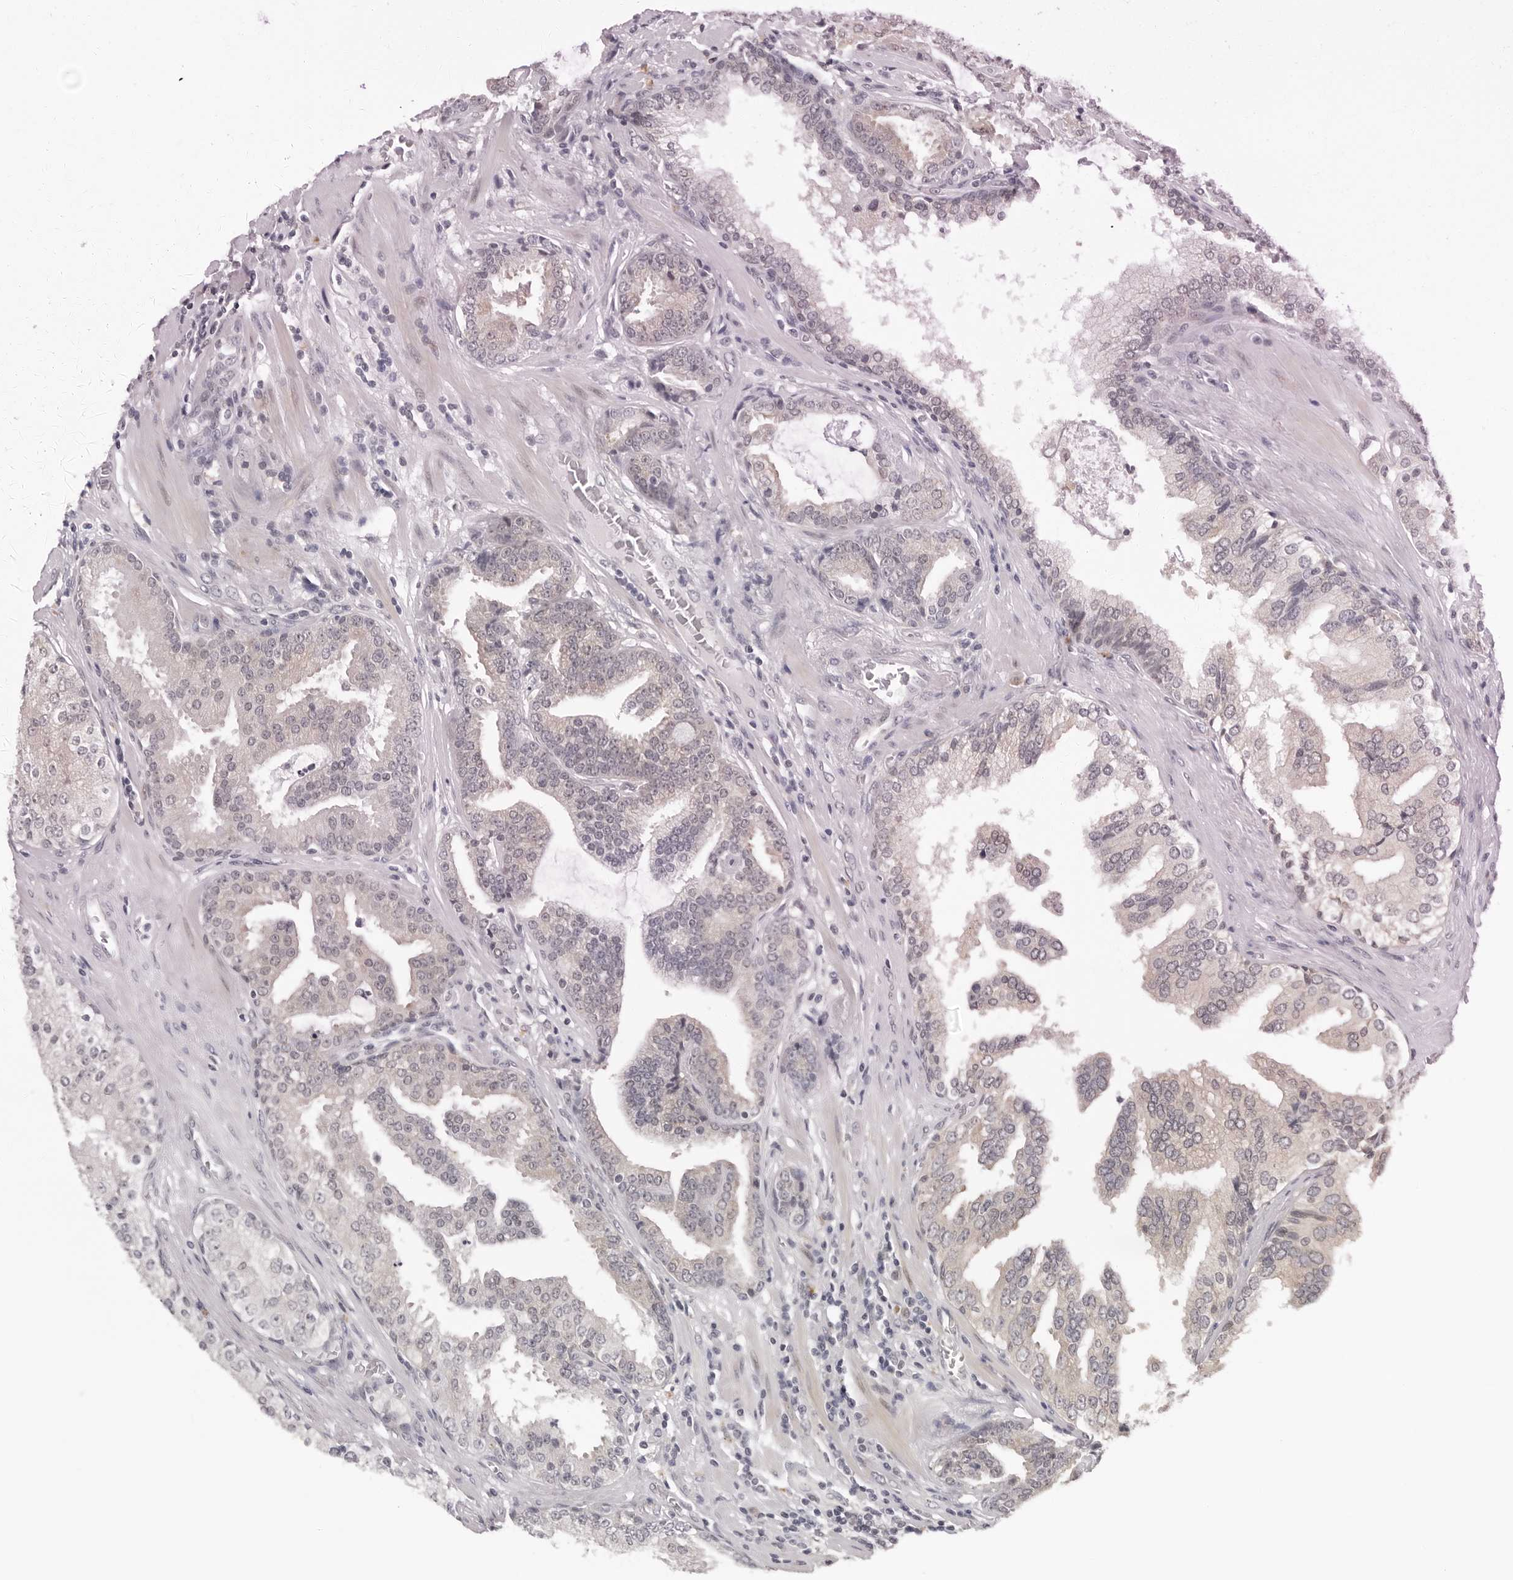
{"staining": {"intensity": "negative", "quantity": "none", "location": "none"}, "tissue": "prostate cancer", "cell_type": "Tumor cells", "image_type": "cancer", "snomed": [{"axis": "morphology", "description": "Adenocarcinoma, Low grade"}, {"axis": "topography", "description": "Prostate"}], "caption": "High magnification brightfield microscopy of low-grade adenocarcinoma (prostate) stained with DAB (brown) and counterstained with hematoxylin (blue): tumor cells show no significant positivity.", "gene": "PRUNE1", "patient": {"sex": "male", "age": 67}}